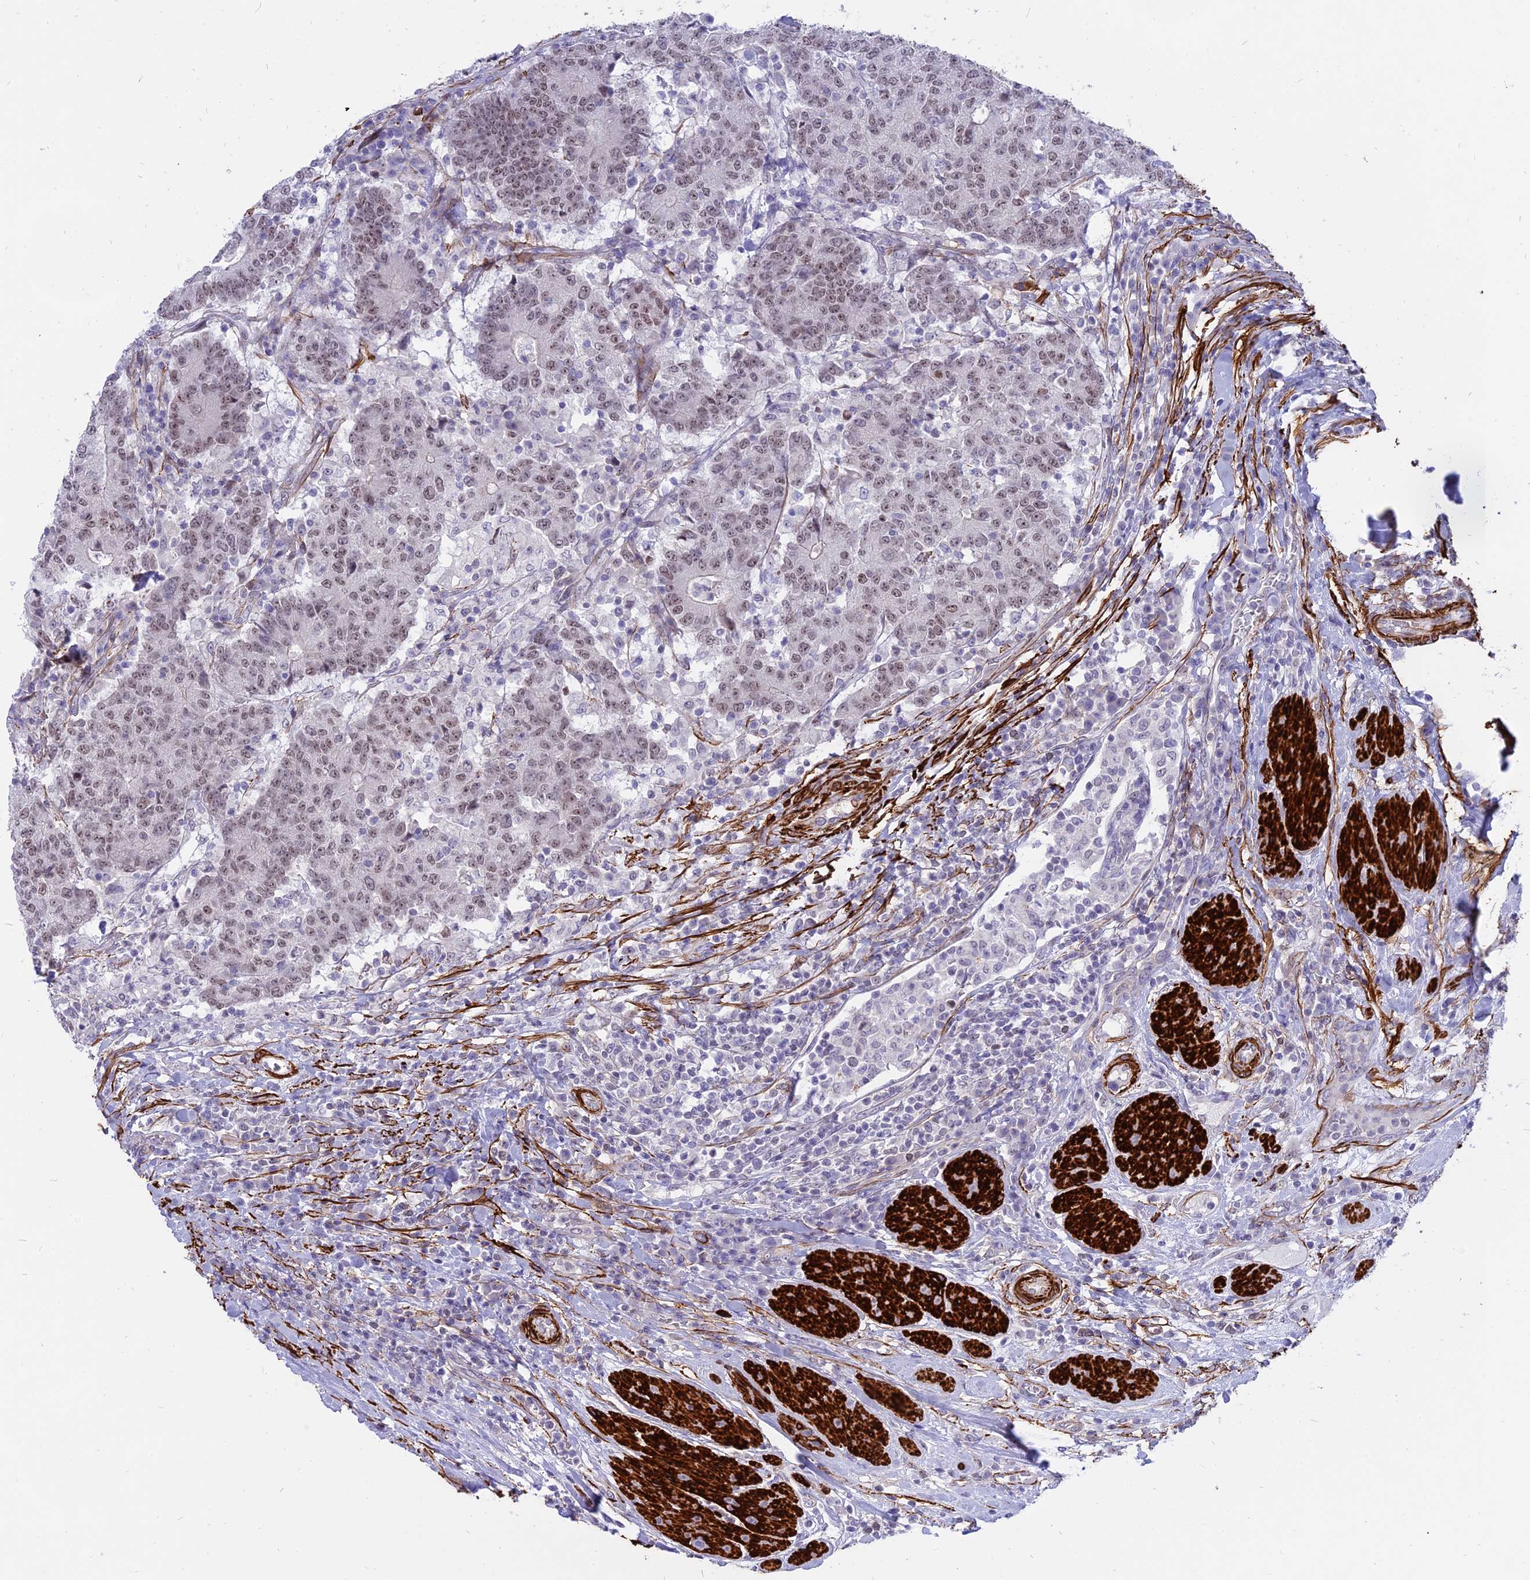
{"staining": {"intensity": "moderate", "quantity": "25%-75%", "location": "nuclear"}, "tissue": "colorectal cancer", "cell_type": "Tumor cells", "image_type": "cancer", "snomed": [{"axis": "morphology", "description": "Adenocarcinoma, NOS"}, {"axis": "topography", "description": "Colon"}], "caption": "Human colorectal adenocarcinoma stained with a brown dye reveals moderate nuclear positive staining in approximately 25%-75% of tumor cells.", "gene": "CENPV", "patient": {"sex": "female", "age": 75}}